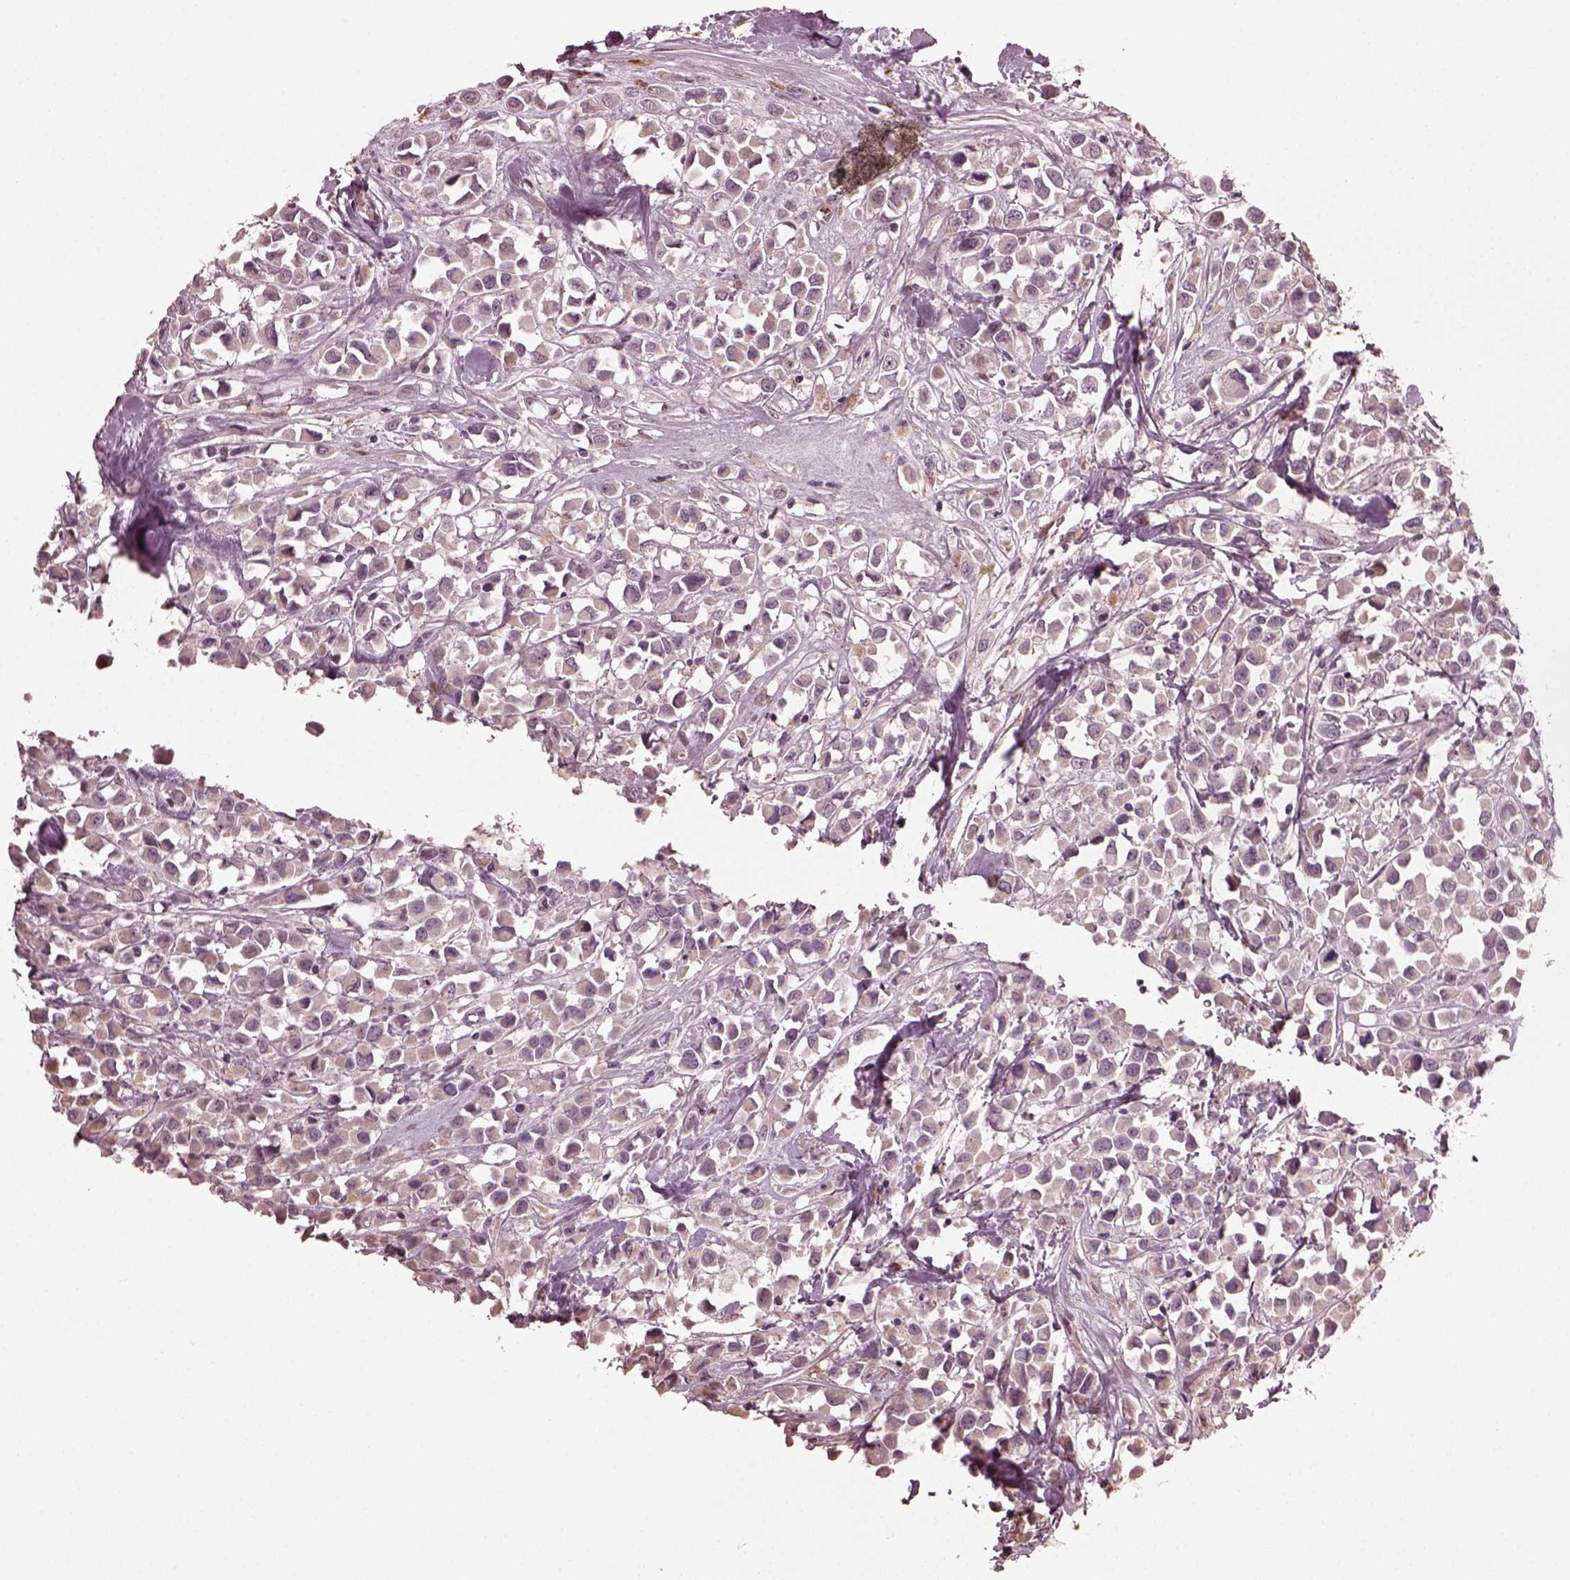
{"staining": {"intensity": "negative", "quantity": "none", "location": "none"}, "tissue": "breast cancer", "cell_type": "Tumor cells", "image_type": "cancer", "snomed": [{"axis": "morphology", "description": "Duct carcinoma"}, {"axis": "topography", "description": "Breast"}], "caption": "Protein analysis of breast infiltrating ductal carcinoma exhibits no significant staining in tumor cells.", "gene": "RUFY3", "patient": {"sex": "female", "age": 61}}